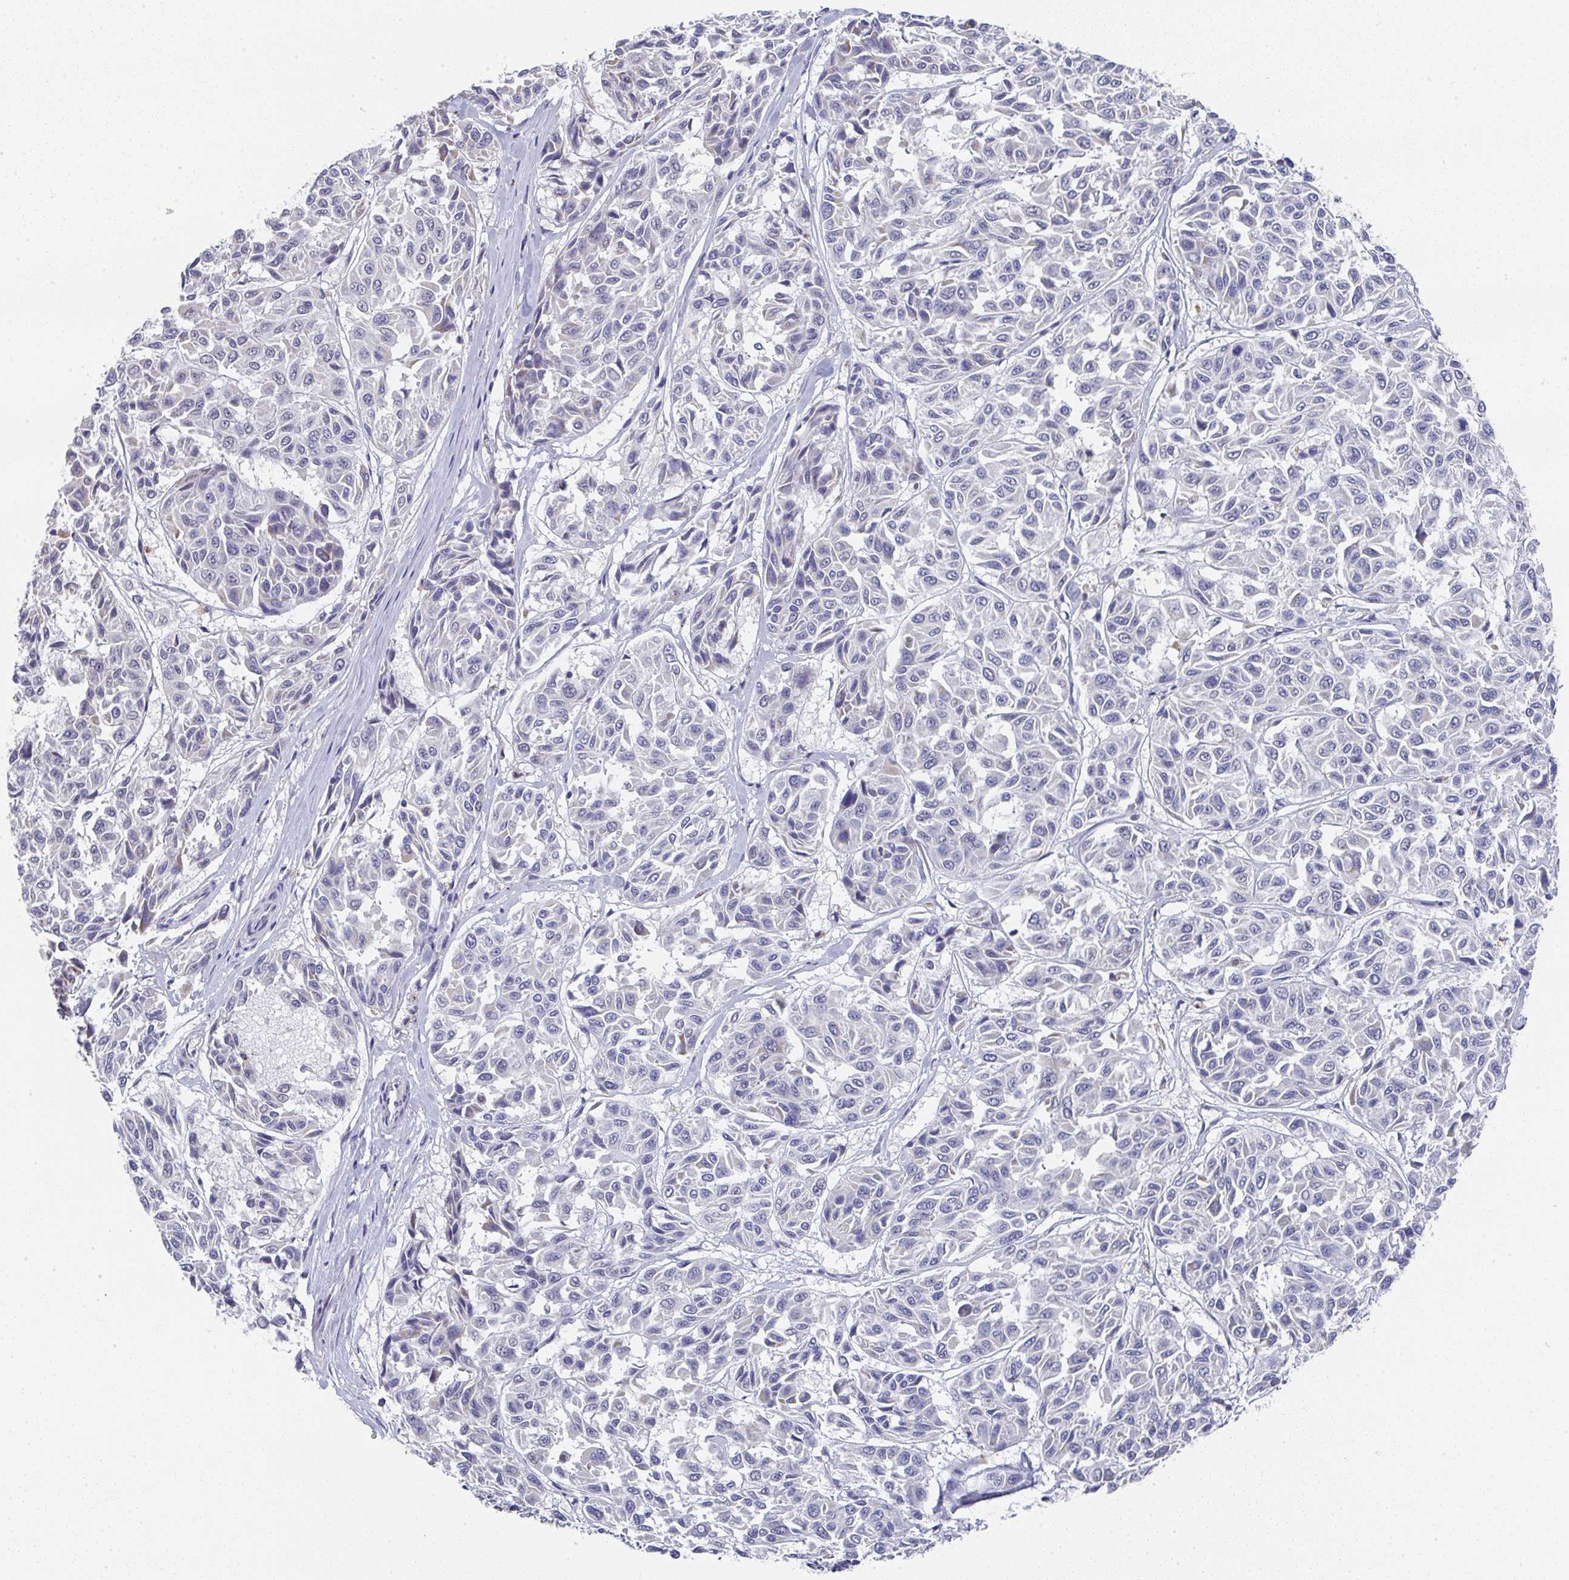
{"staining": {"intensity": "negative", "quantity": "none", "location": "none"}, "tissue": "melanoma", "cell_type": "Tumor cells", "image_type": "cancer", "snomed": [{"axis": "morphology", "description": "Malignant melanoma, NOS"}, {"axis": "topography", "description": "Skin"}], "caption": "IHC of human melanoma demonstrates no expression in tumor cells.", "gene": "NCF1", "patient": {"sex": "female", "age": 66}}